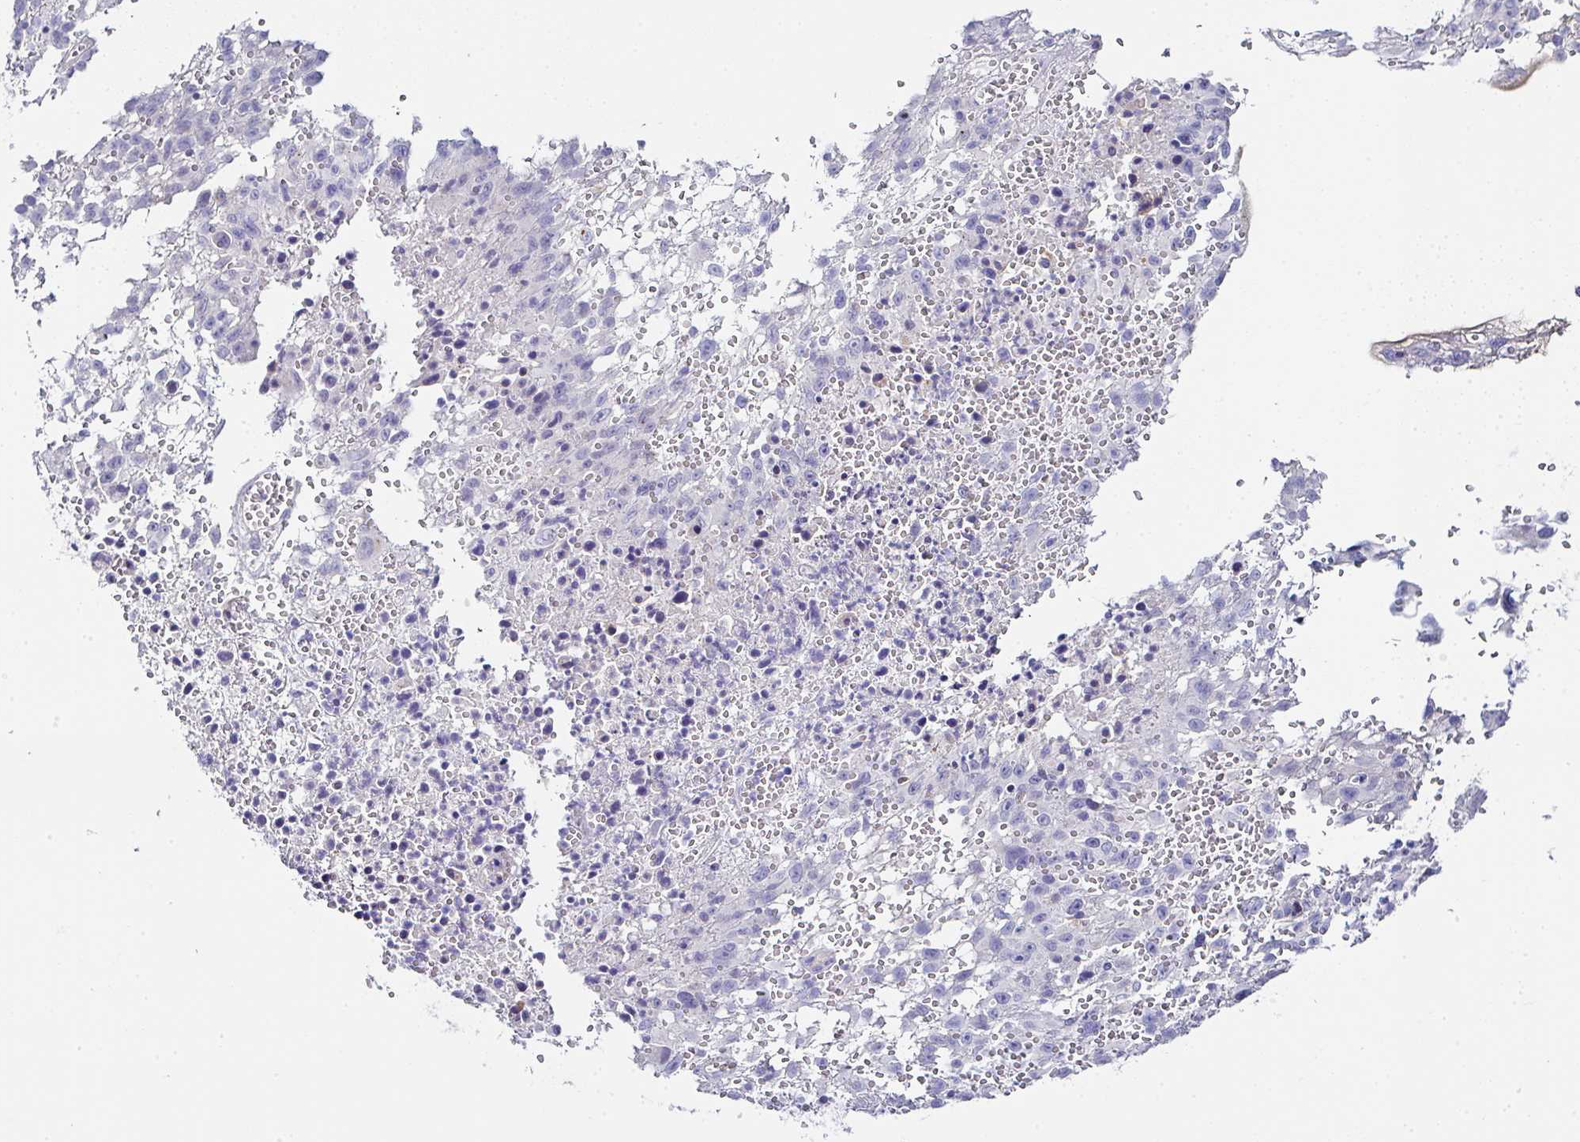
{"staining": {"intensity": "negative", "quantity": "none", "location": "none"}, "tissue": "melanoma", "cell_type": "Tumor cells", "image_type": "cancer", "snomed": [{"axis": "morphology", "description": "Malignant melanoma, NOS"}, {"axis": "topography", "description": "Skin"}], "caption": "DAB (3,3'-diaminobenzidine) immunohistochemical staining of malignant melanoma reveals no significant positivity in tumor cells.", "gene": "PPFIA4", "patient": {"sex": "male", "age": 46}}